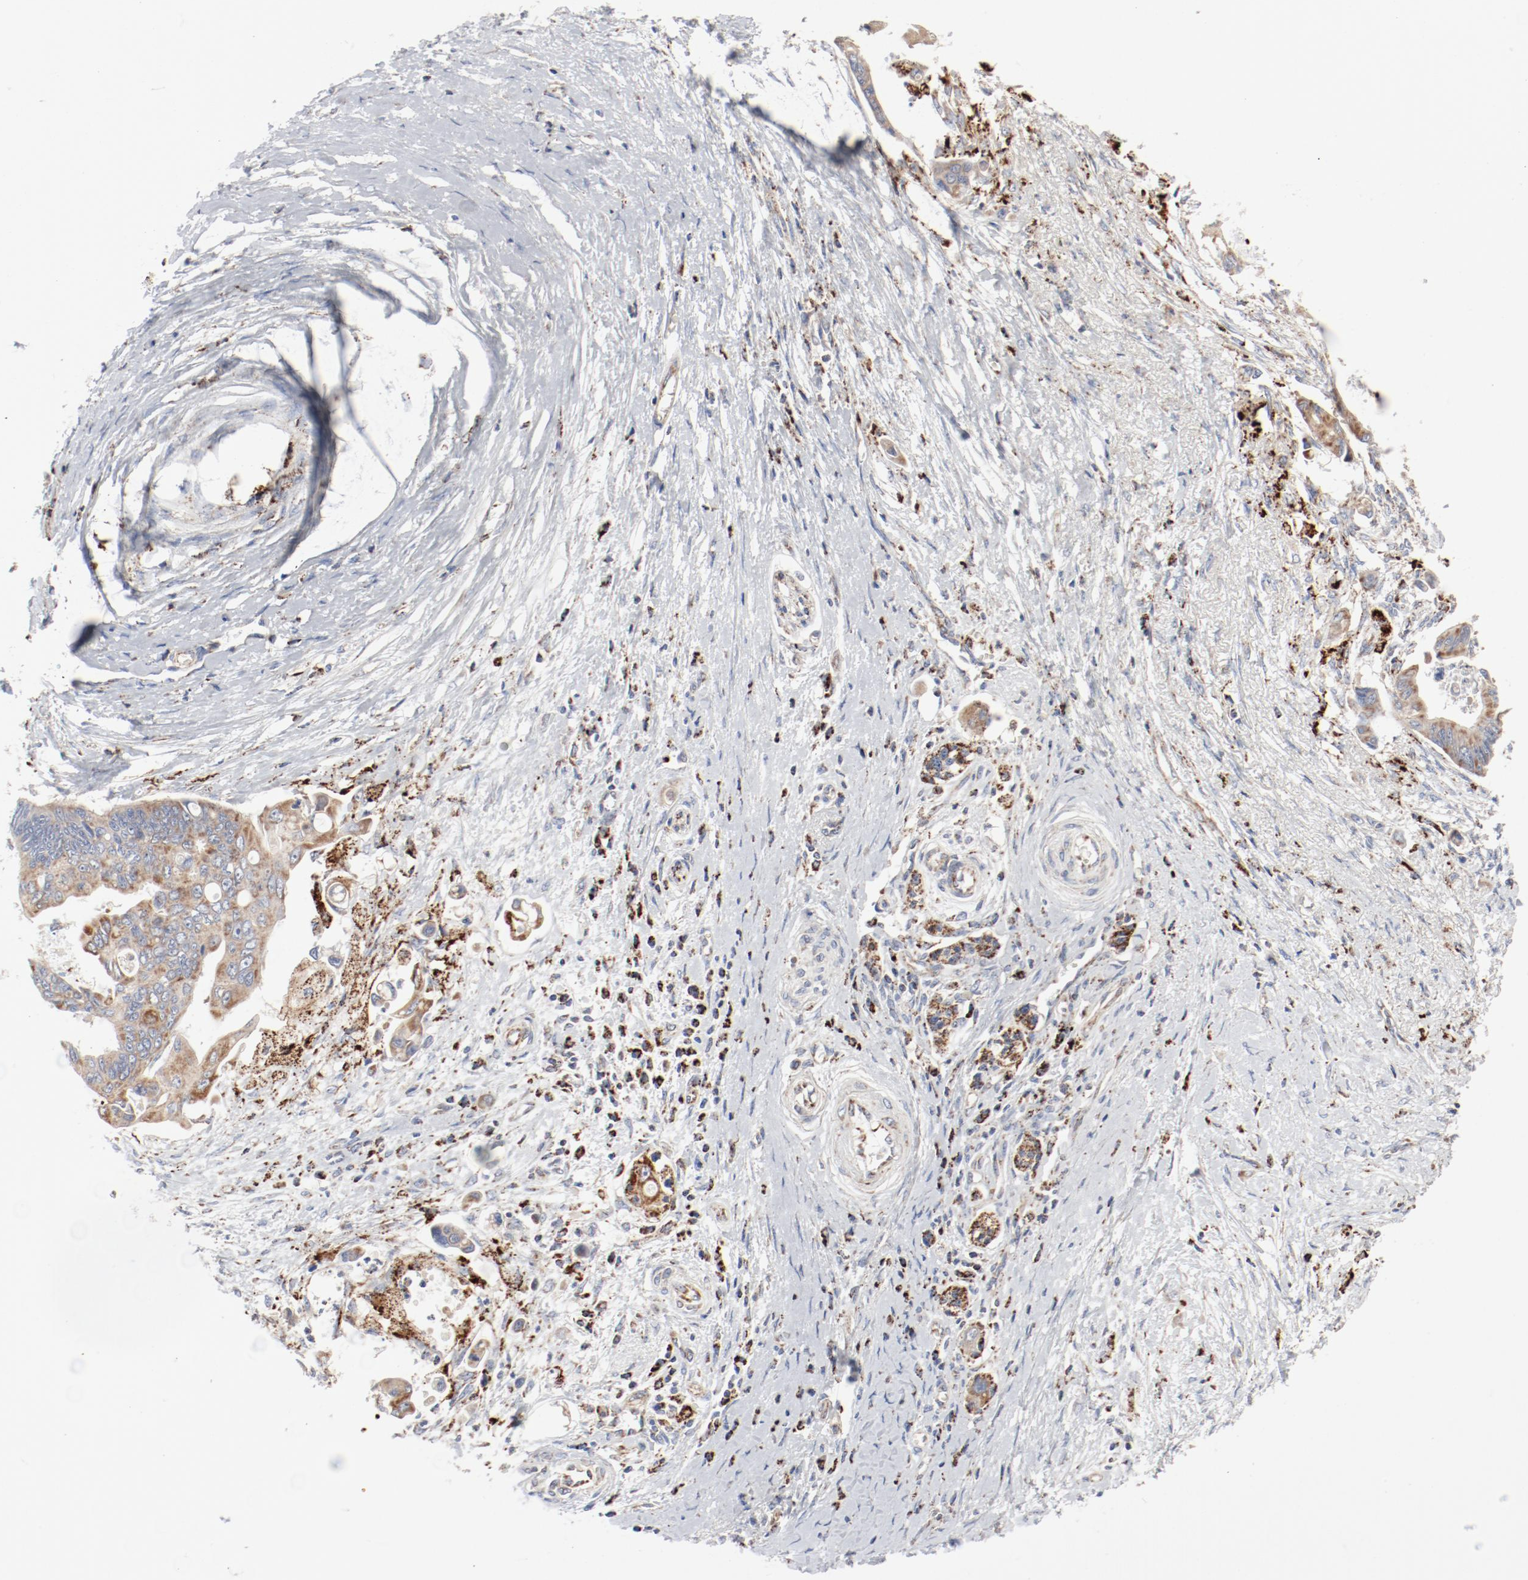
{"staining": {"intensity": "weak", "quantity": ">75%", "location": "cytoplasmic/membranous"}, "tissue": "pancreatic cancer", "cell_type": "Tumor cells", "image_type": "cancer", "snomed": [{"axis": "morphology", "description": "Adenocarcinoma, NOS"}, {"axis": "topography", "description": "Pancreas"}], "caption": "Pancreatic adenocarcinoma stained for a protein exhibits weak cytoplasmic/membranous positivity in tumor cells.", "gene": "SETD3", "patient": {"sex": "female", "age": 70}}